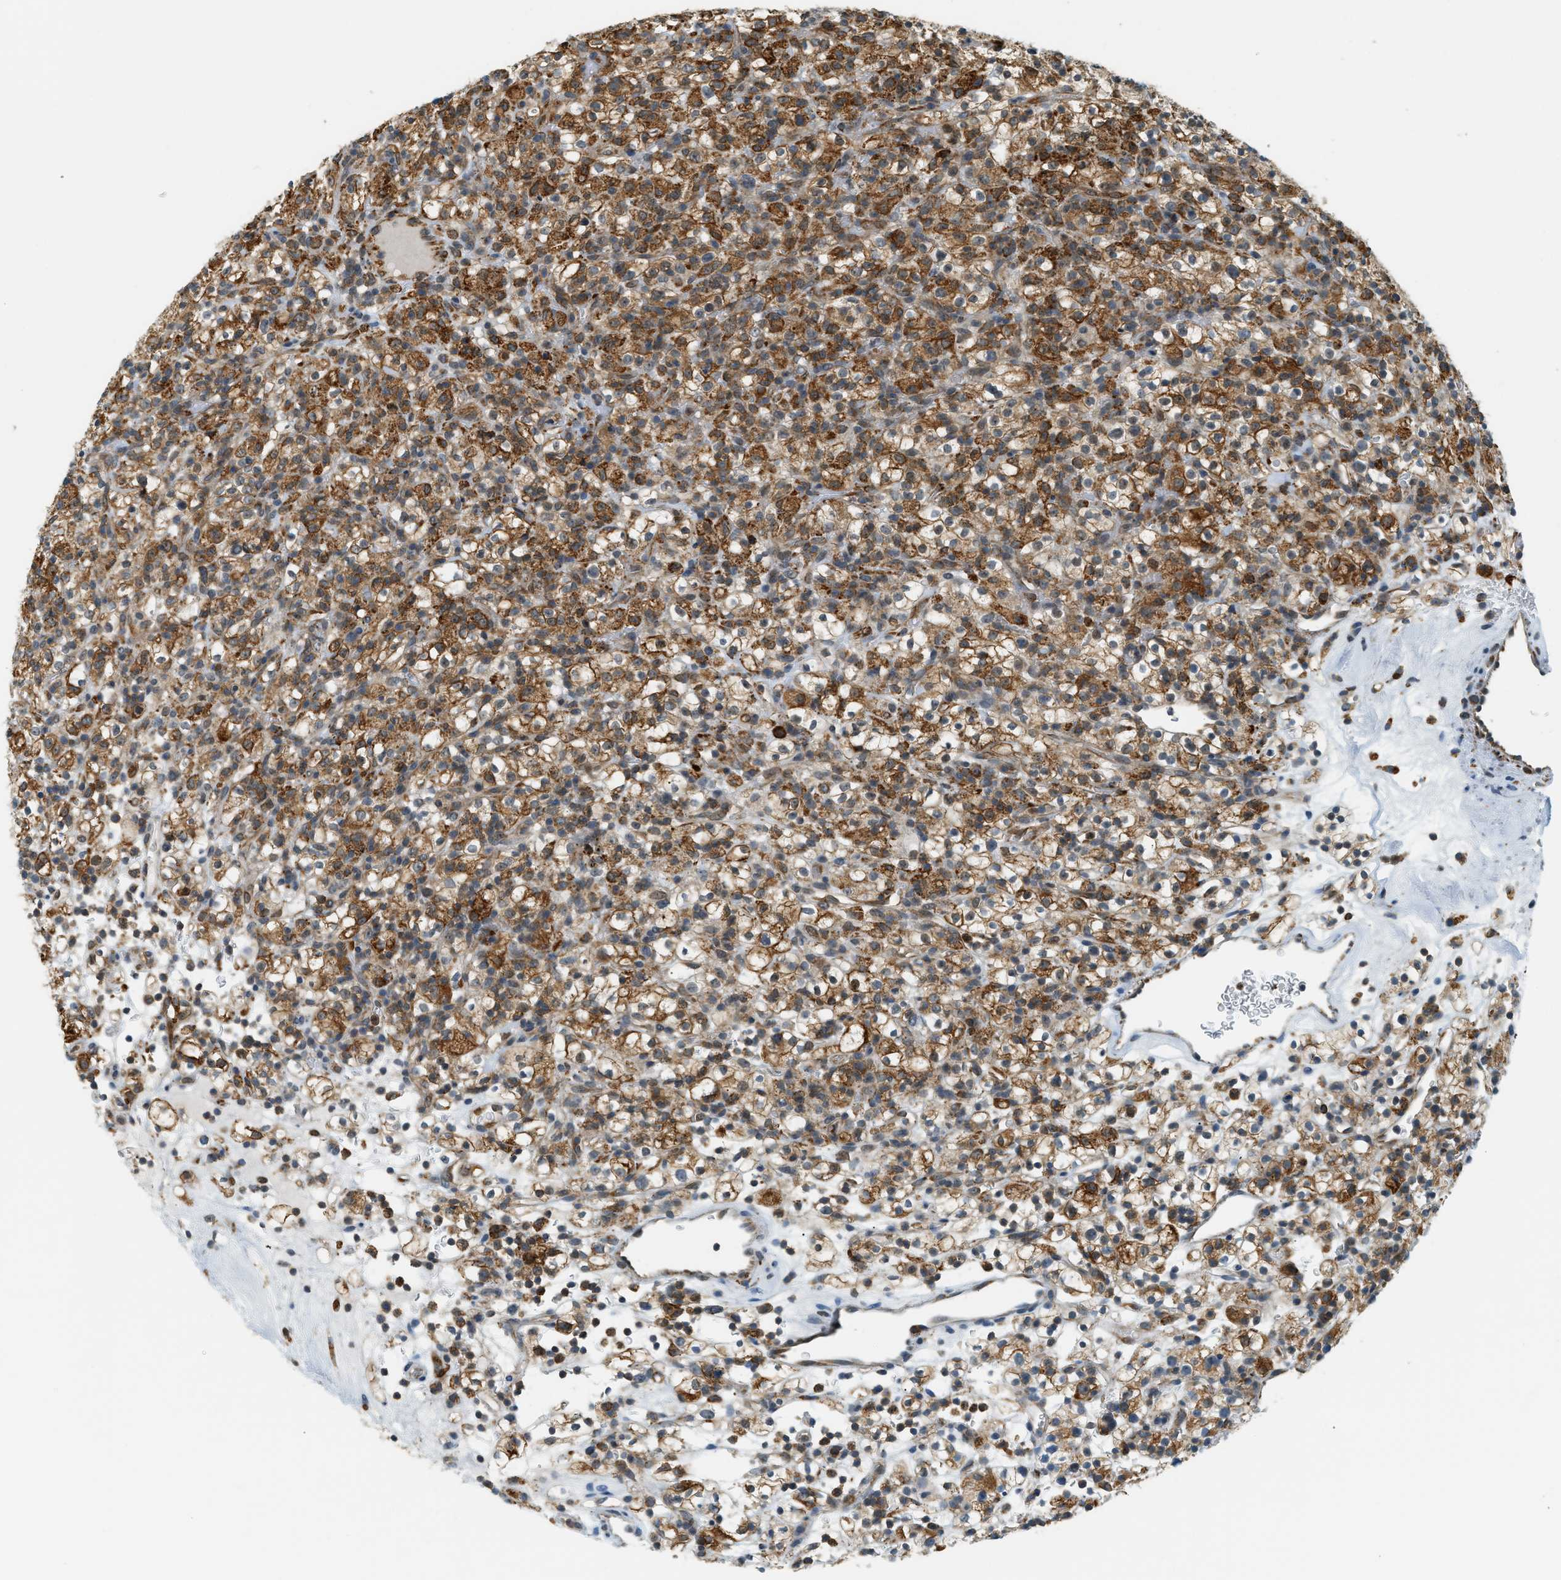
{"staining": {"intensity": "moderate", "quantity": ">75%", "location": "cytoplasmic/membranous"}, "tissue": "renal cancer", "cell_type": "Tumor cells", "image_type": "cancer", "snomed": [{"axis": "morphology", "description": "Normal tissue, NOS"}, {"axis": "morphology", "description": "Adenocarcinoma, NOS"}, {"axis": "topography", "description": "Kidney"}], "caption": "Immunohistochemical staining of human renal cancer shows moderate cytoplasmic/membranous protein expression in about >75% of tumor cells. (Stains: DAB (3,3'-diaminobenzidine) in brown, nuclei in blue, Microscopy: brightfield microscopy at high magnification).", "gene": "SEMA4D", "patient": {"sex": "female", "age": 72}}